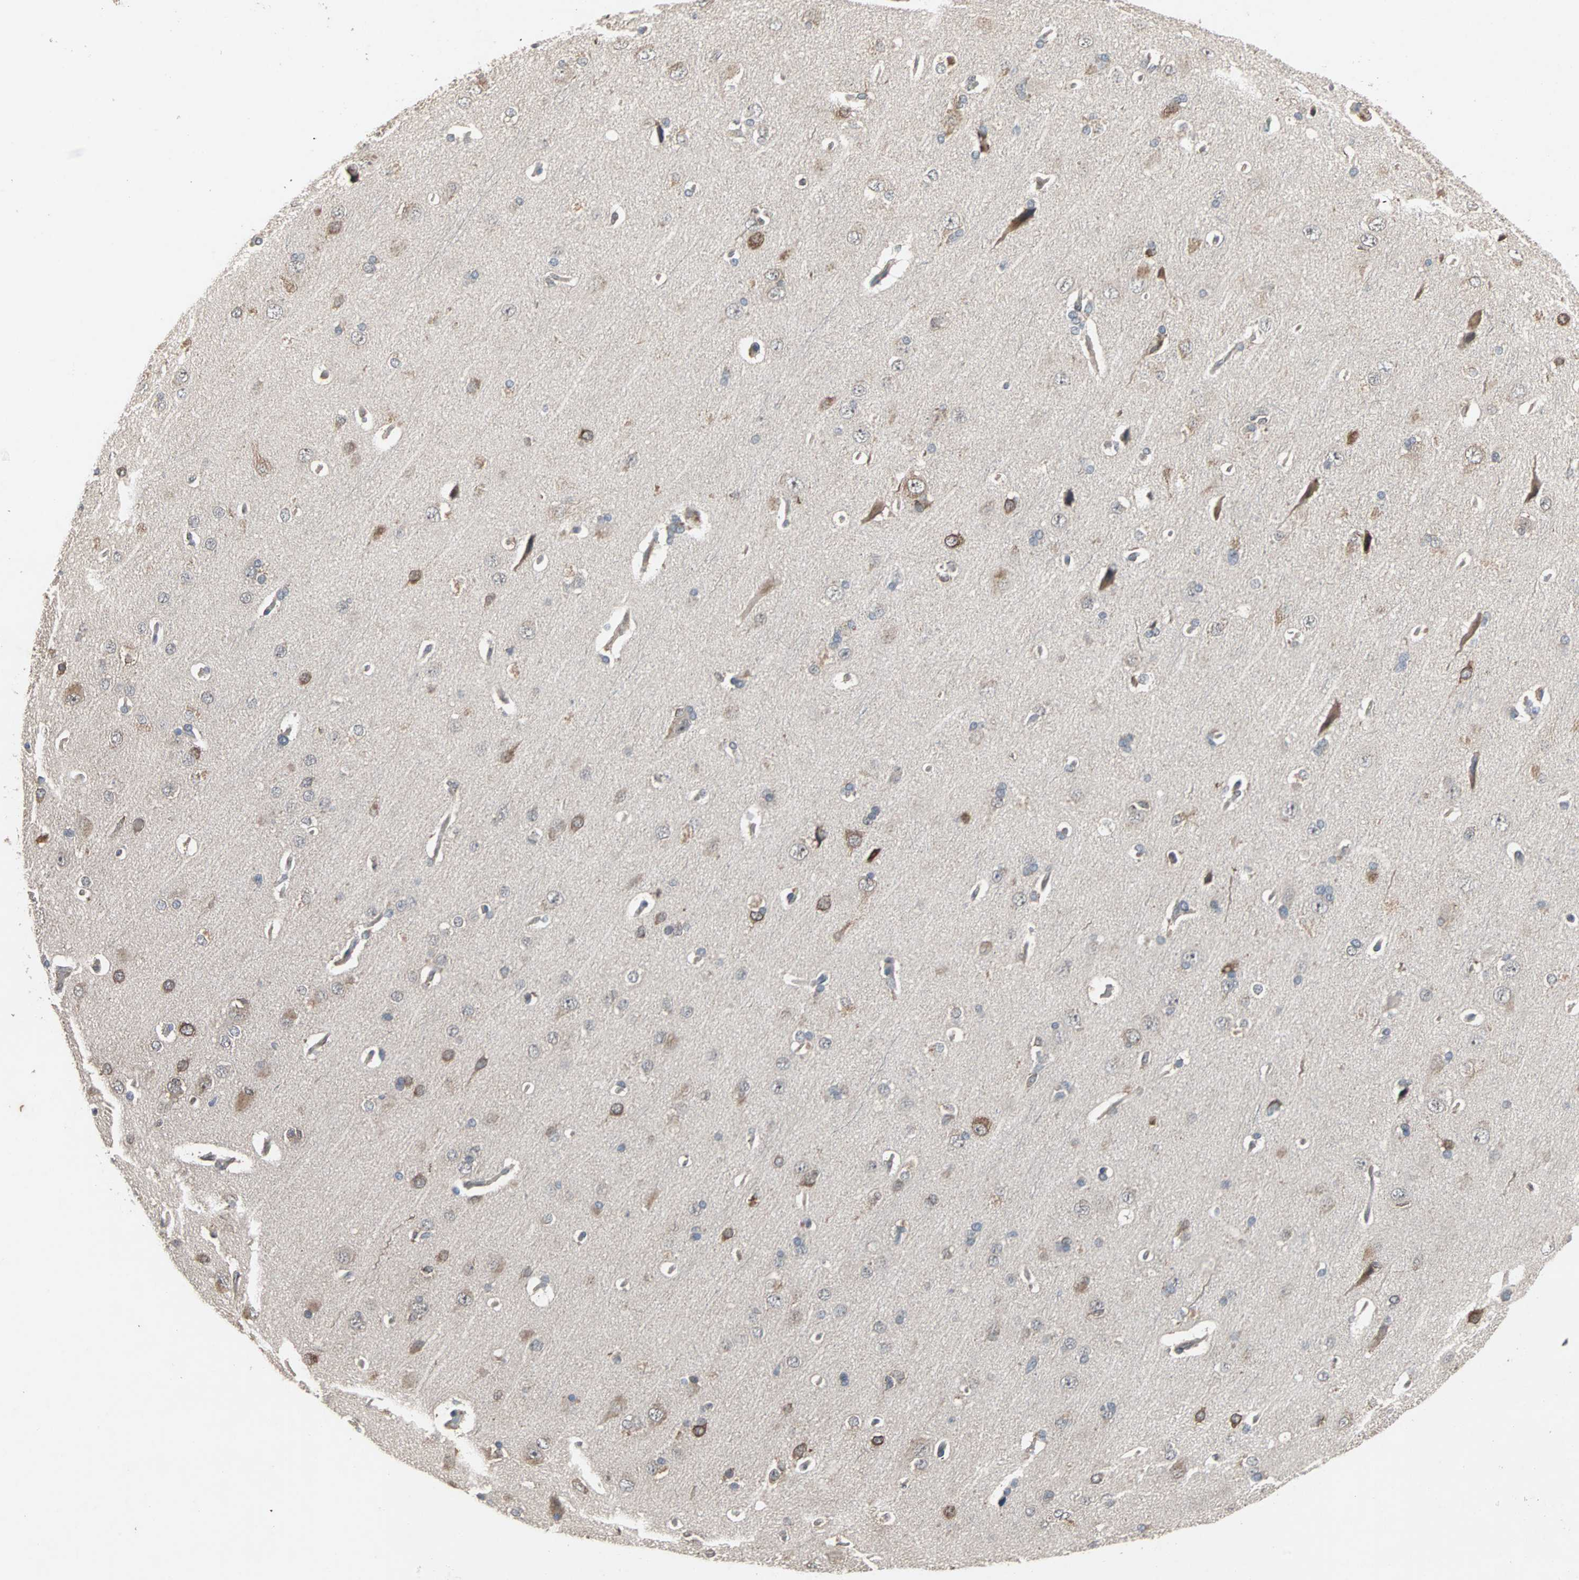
{"staining": {"intensity": "negative", "quantity": "none", "location": "none"}, "tissue": "cerebral cortex", "cell_type": "Endothelial cells", "image_type": "normal", "snomed": [{"axis": "morphology", "description": "Normal tissue, NOS"}, {"axis": "topography", "description": "Cerebral cortex"}], "caption": "DAB (3,3'-diaminobenzidine) immunohistochemical staining of unremarkable human cerebral cortex exhibits no significant positivity in endothelial cells.", "gene": "TRPV4", "patient": {"sex": "male", "age": 62}}